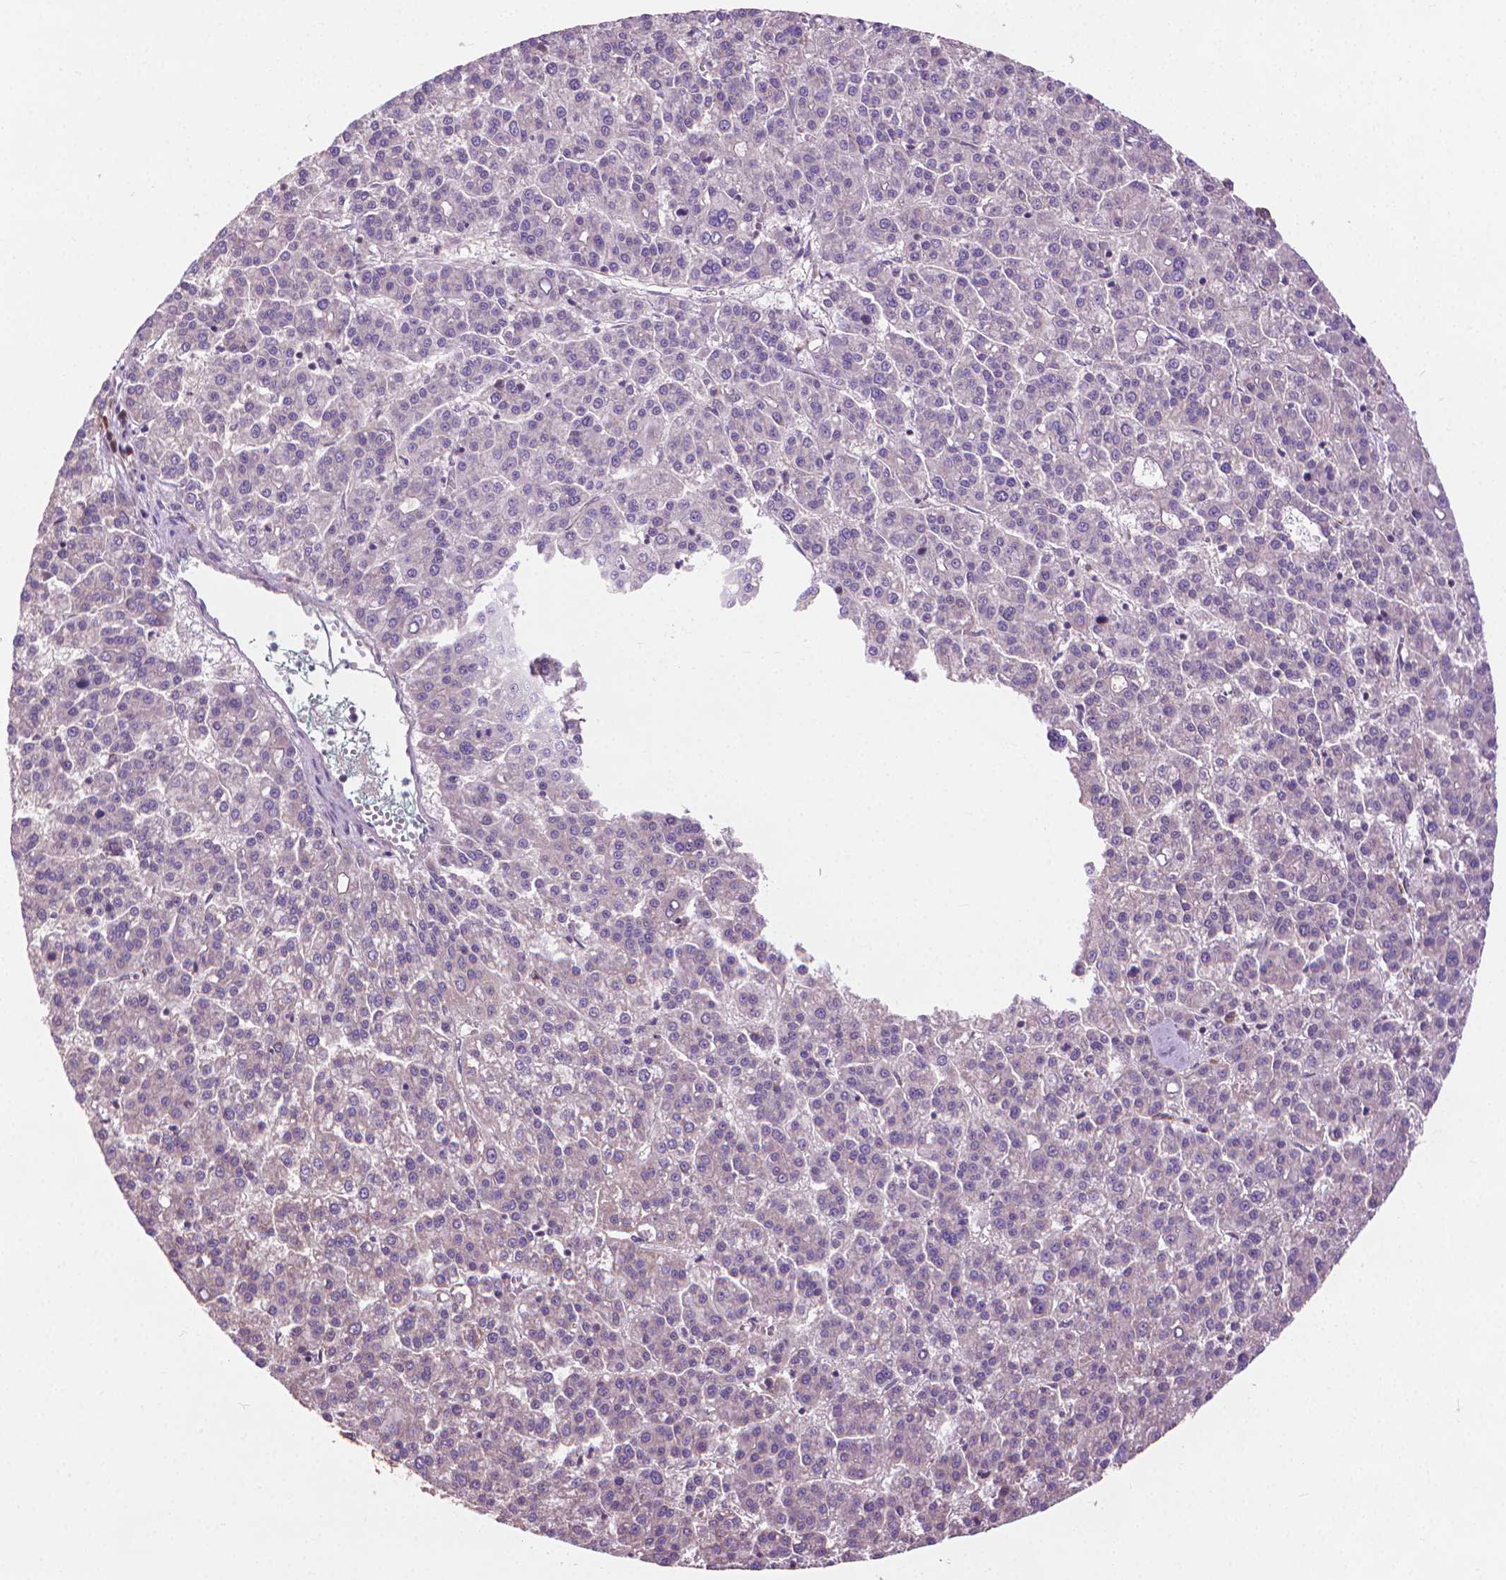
{"staining": {"intensity": "negative", "quantity": "none", "location": "none"}, "tissue": "liver cancer", "cell_type": "Tumor cells", "image_type": "cancer", "snomed": [{"axis": "morphology", "description": "Carcinoma, Hepatocellular, NOS"}, {"axis": "topography", "description": "Liver"}], "caption": "A histopathology image of hepatocellular carcinoma (liver) stained for a protein displays no brown staining in tumor cells.", "gene": "NUDT1", "patient": {"sex": "female", "age": 58}}